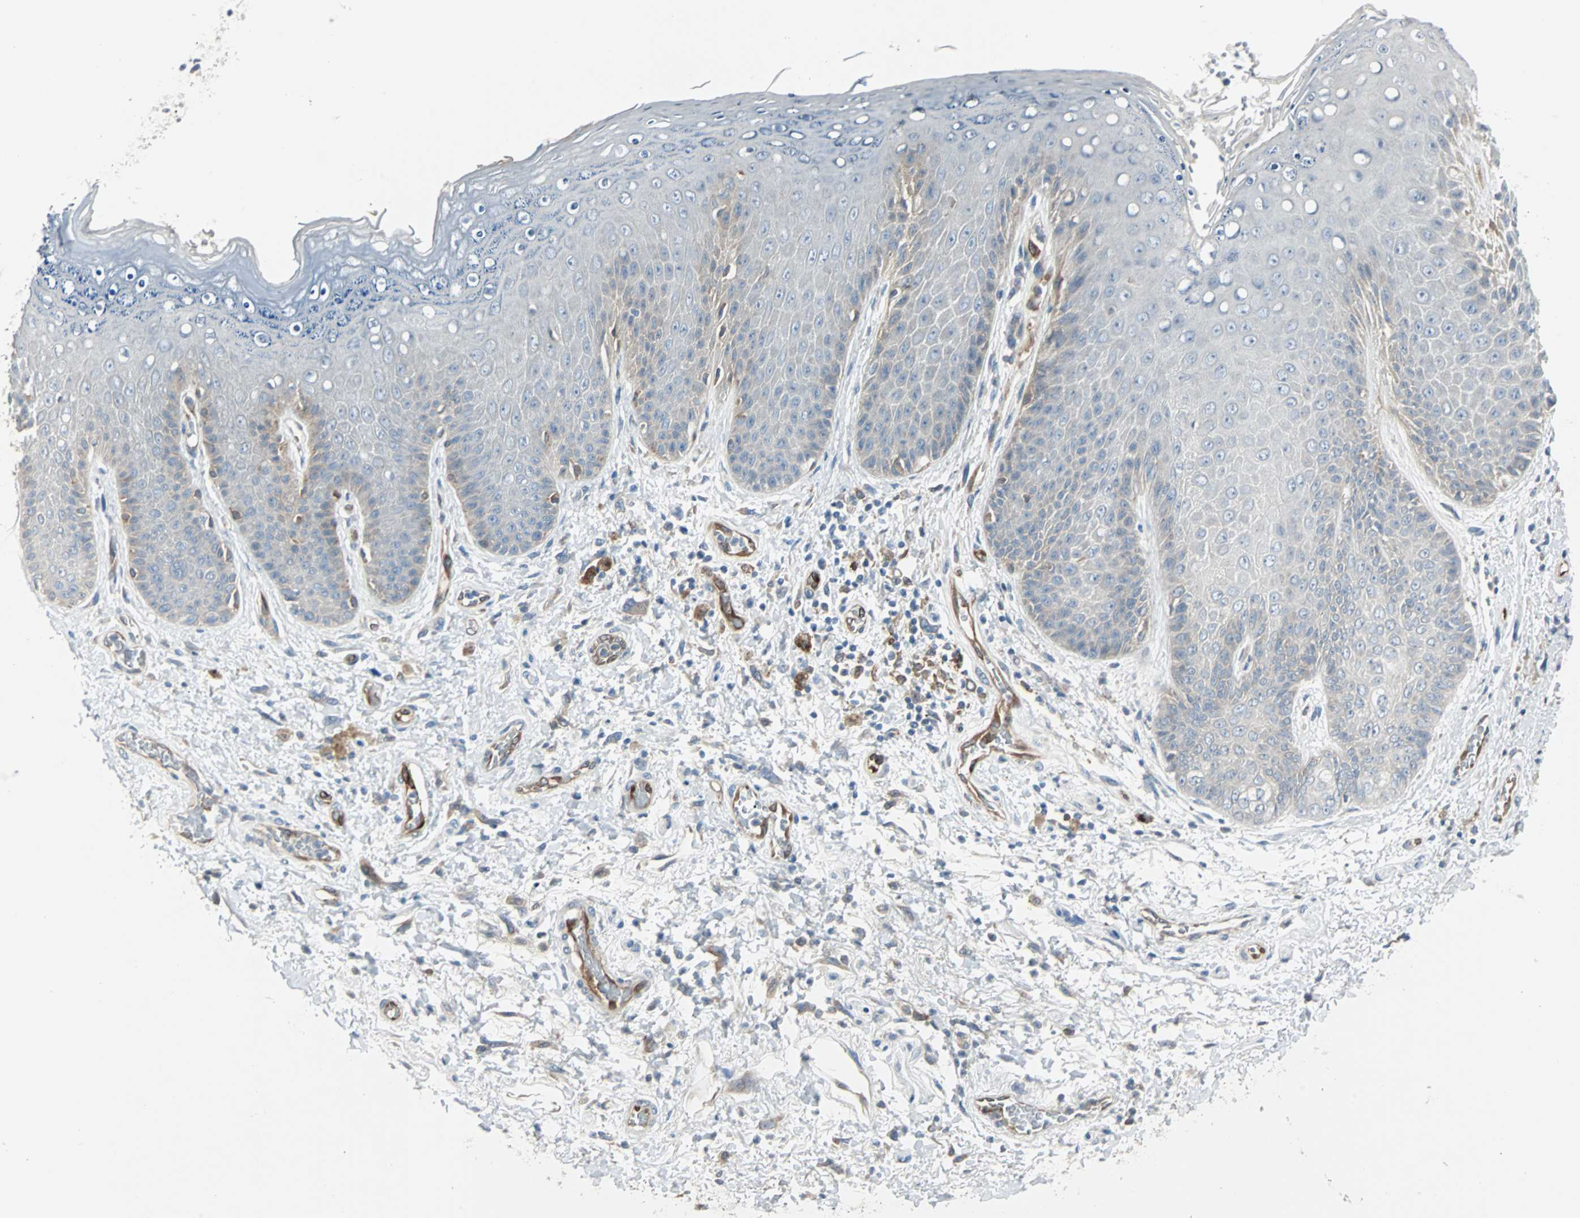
{"staining": {"intensity": "weak", "quantity": "<25%", "location": "cytoplasmic/membranous"}, "tissue": "skin", "cell_type": "Epidermal cells", "image_type": "normal", "snomed": [{"axis": "morphology", "description": "Normal tissue, NOS"}, {"axis": "topography", "description": "Anal"}], "caption": "Immunohistochemistry histopathology image of benign skin stained for a protein (brown), which shows no staining in epidermal cells.", "gene": "SWAP70", "patient": {"sex": "female", "age": 46}}